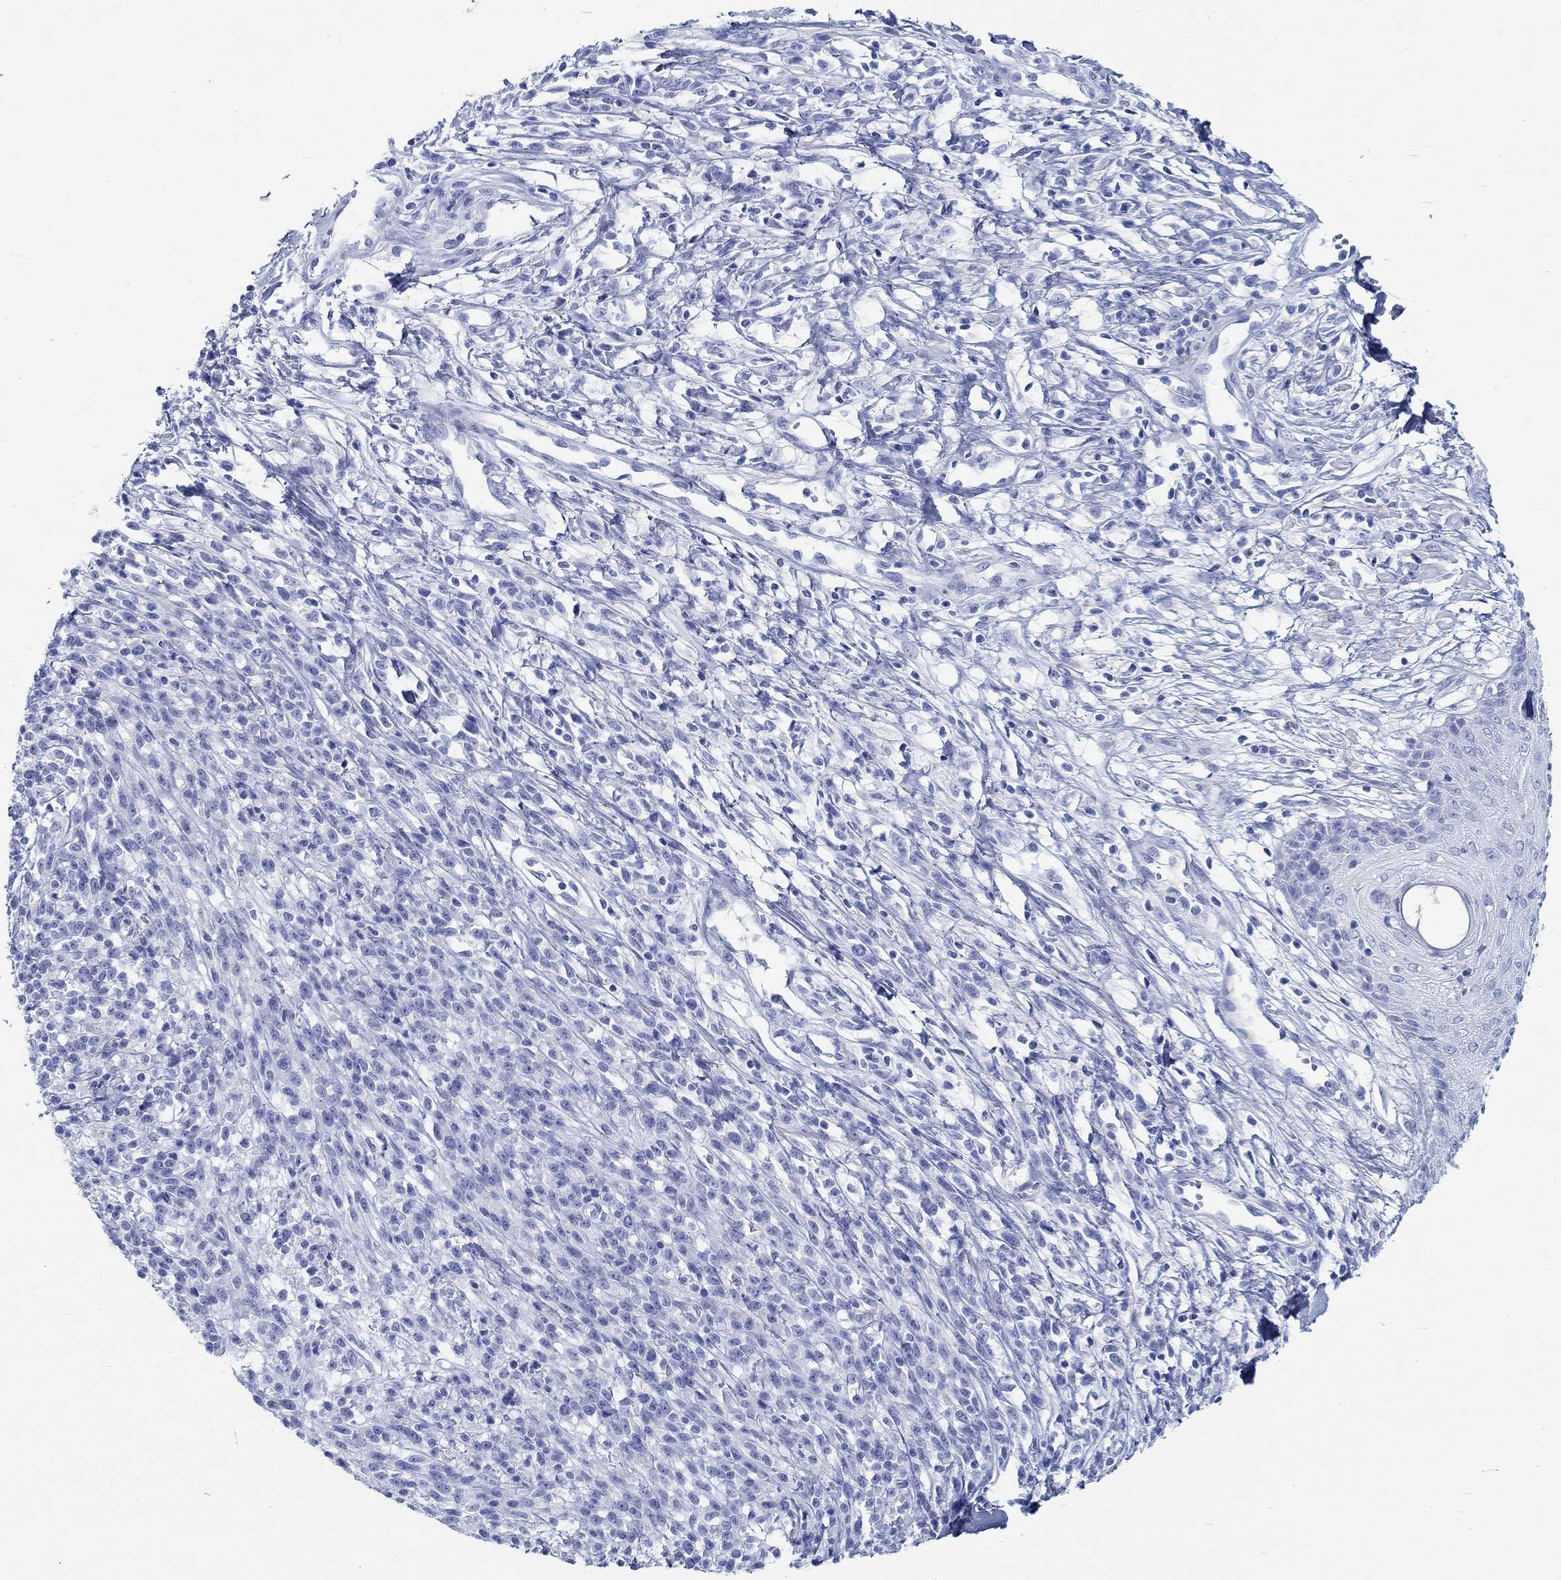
{"staining": {"intensity": "negative", "quantity": "none", "location": "none"}, "tissue": "melanoma", "cell_type": "Tumor cells", "image_type": "cancer", "snomed": [{"axis": "morphology", "description": "Malignant melanoma, NOS"}, {"axis": "topography", "description": "Skin"}, {"axis": "topography", "description": "Skin of trunk"}], "caption": "DAB (3,3'-diaminobenzidine) immunohistochemical staining of malignant melanoma displays no significant positivity in tumor cells.", "gene": "RD3L", "patient": {"sex": "male", "age": 74}}